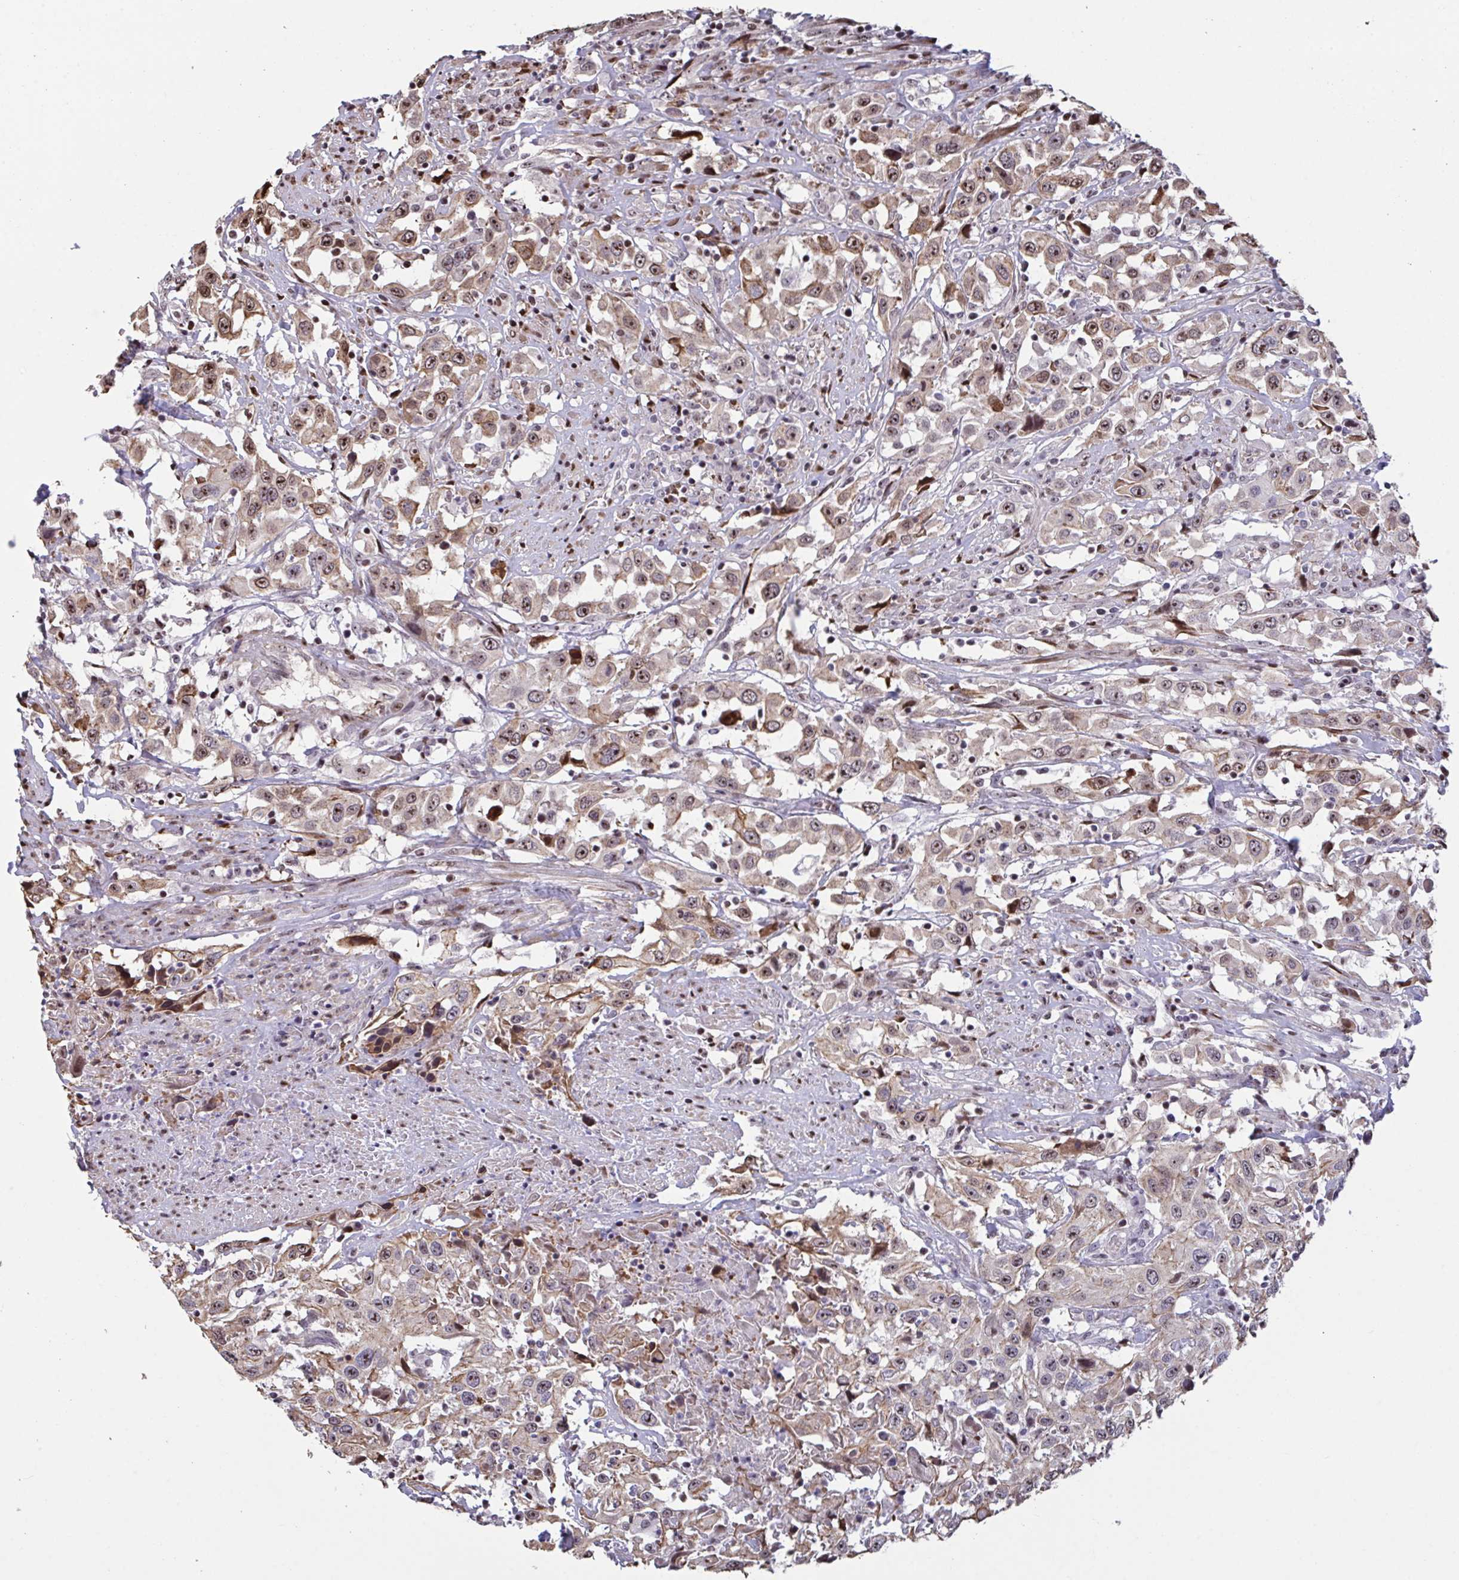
{"staining": {"intensity": "moderate", "quantity": ">75%", "location": "cytoplasmic/membranous,nuclear"}, "tissue": "urothelial cancer", "cell_type": "Tumor cells", "image_type": "cancer", "snomed": [{"axis": "morphology", "description": "Urothelial carcinoma, High grade"}, {"axis": "topography", "description": "Urinary bladder"}], "caption": "High-grade urothelial carcinoma was stained to show a protein in brown. There is medium levels of moderate cytoplasmic/membranous and nuclear expression in about >75% of tumor cells. (IHC, brightfield microscopy, high magnification).", "gene": "PELI2", "patient": {"sex": "male", "age": 61}}